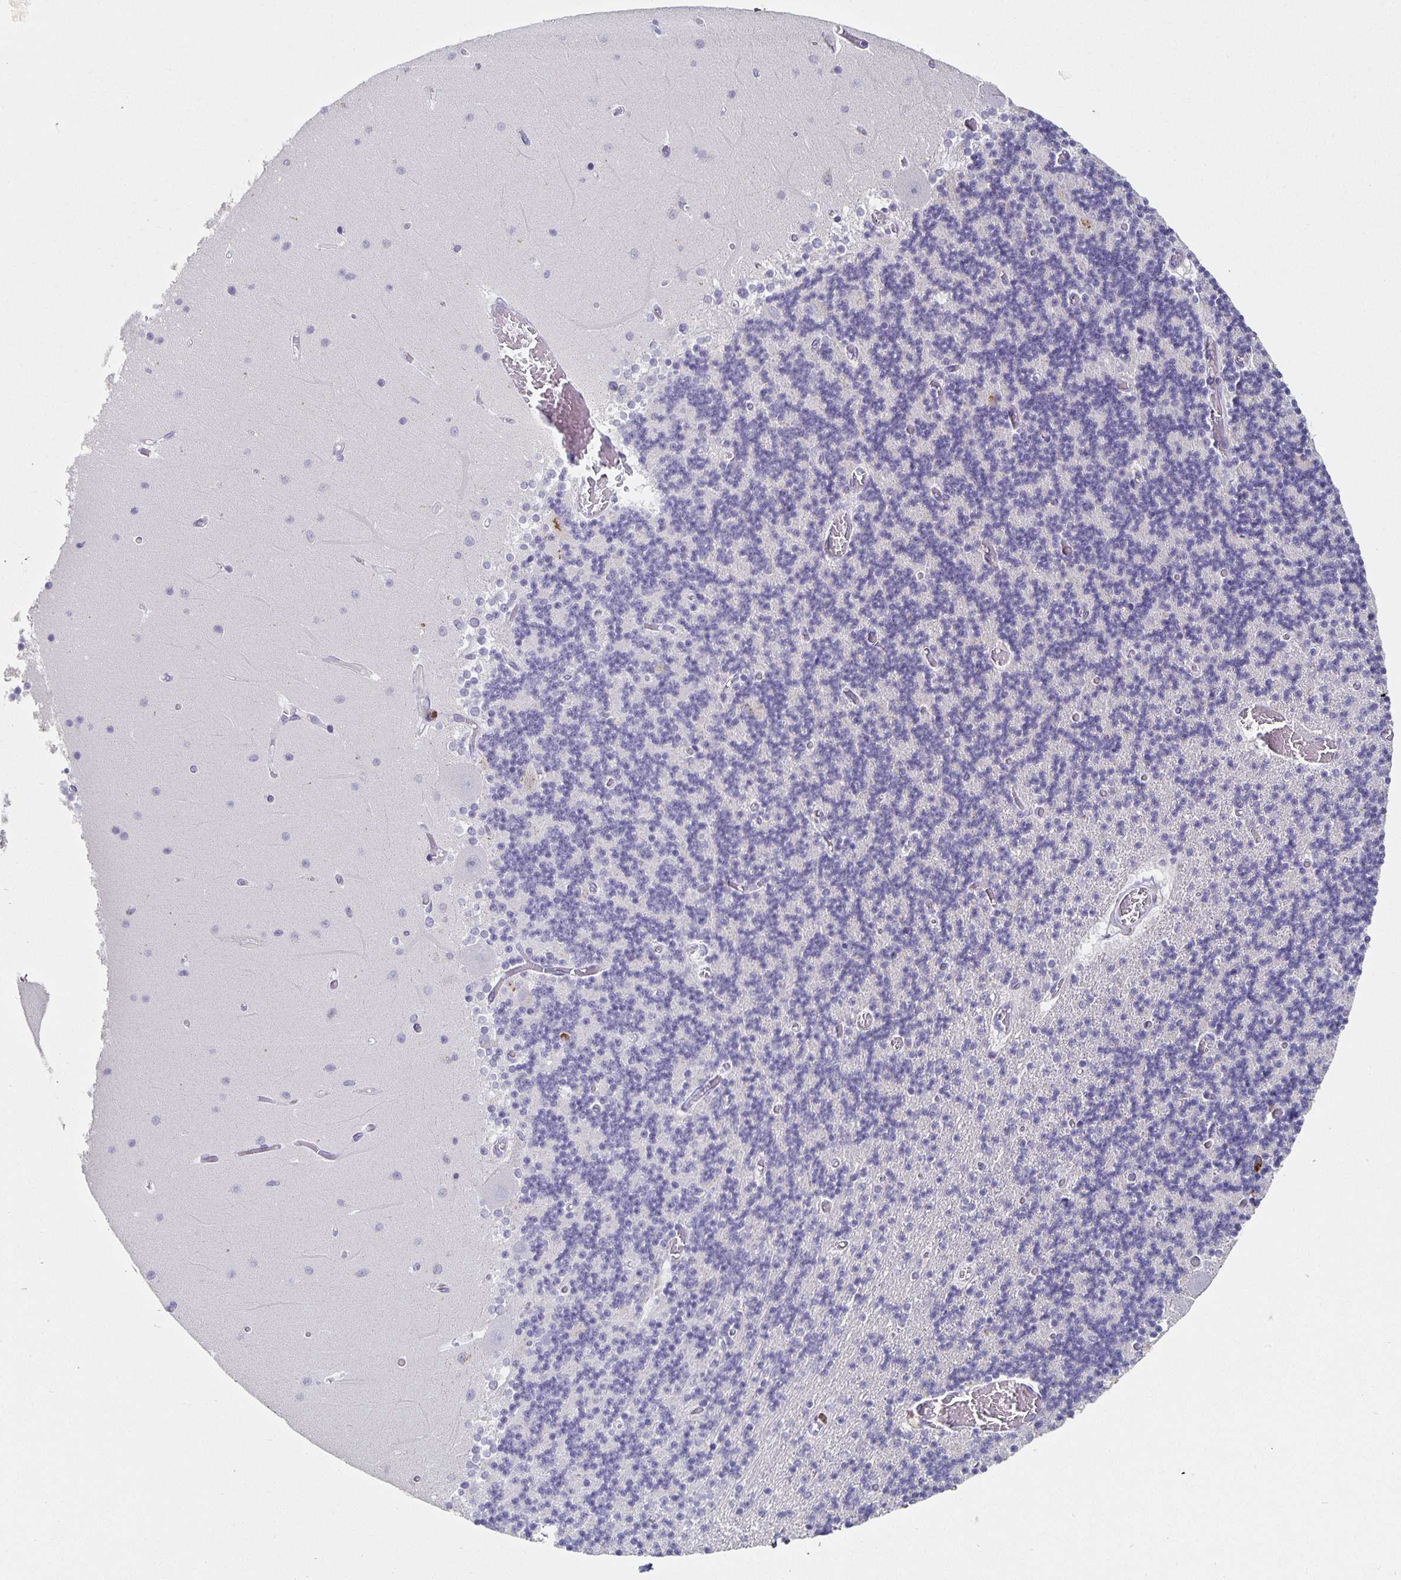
{"staining": {"intensity": "negative", "quantity": "none", "location": "none"}, "tissue": "cerebellum", "cell_type": "Cells in granular layer", "image_type": "normal", "snomed": [{"axis": "morphology", "description": "Normal tissue, NOS"}, {"axis": "topography", "description": "Cerebellum"}], "caption": "The photomicrograph shows no significant staining in cells in granular layer of cerebellum. Nuclei are stained in blue.", "gene": "CHGA", "patient": {"sex": "female", "age": 28}}